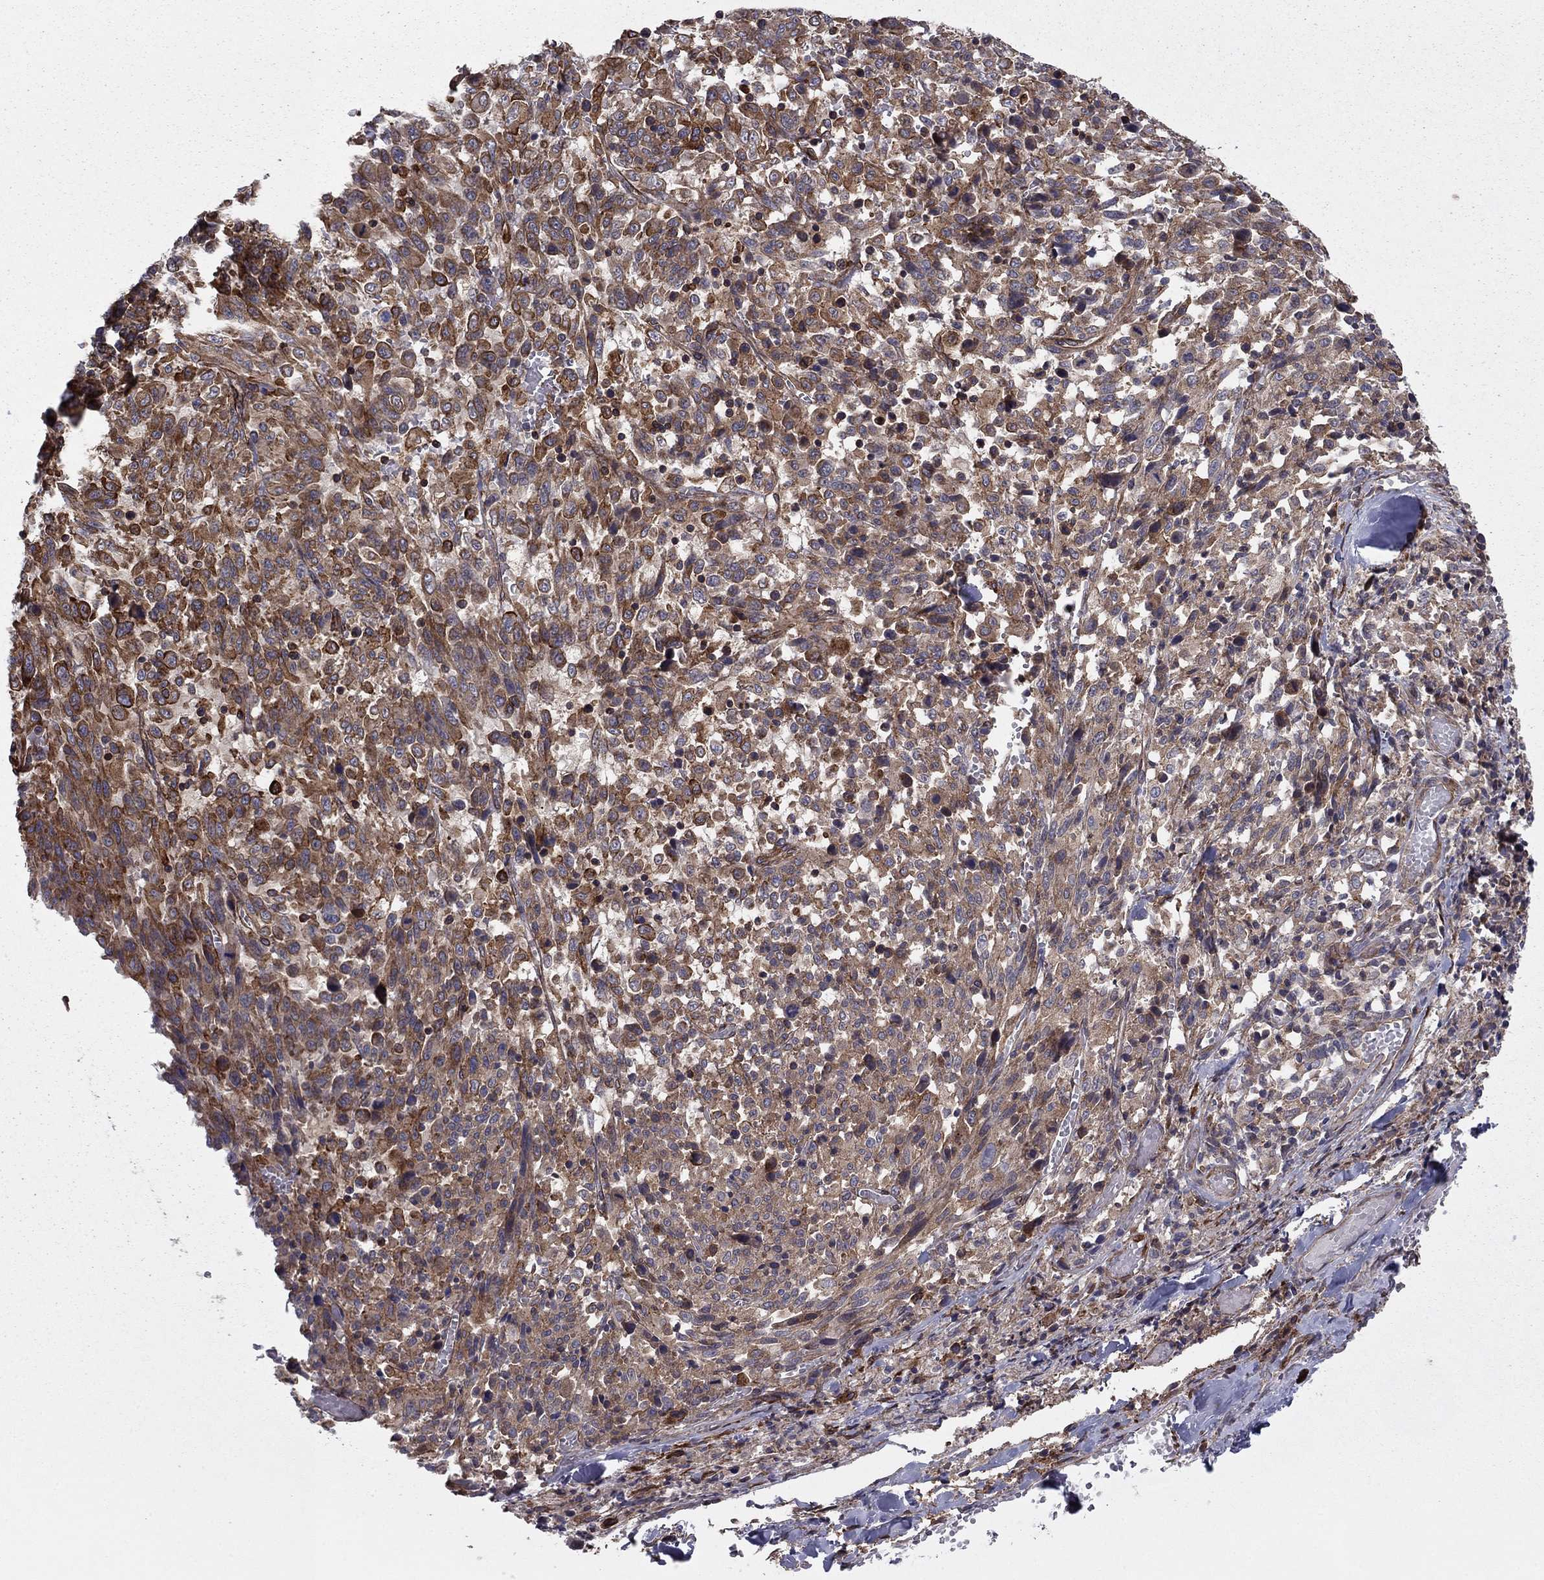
{"staining": {"intensity": "moderate", "quantity": "25%-75%", "location": "cytoplasmic/membranous"}, "tissue": "melanoma", "cell_type": "Tumor cells", "image_type": "cancer", "snomed": [{"axis": "morphology", "description": "Malignant melanoma, NOS"}, {"axis": "topography", "description": "Skin"}], "caption": "An image of human malignant melanoma stained for a protein reveals moderate cytoplasmic/membranous brown staining in tumor cells.", "gene": "SHMT1", "patient": {"sex": "female", "age": 91}}